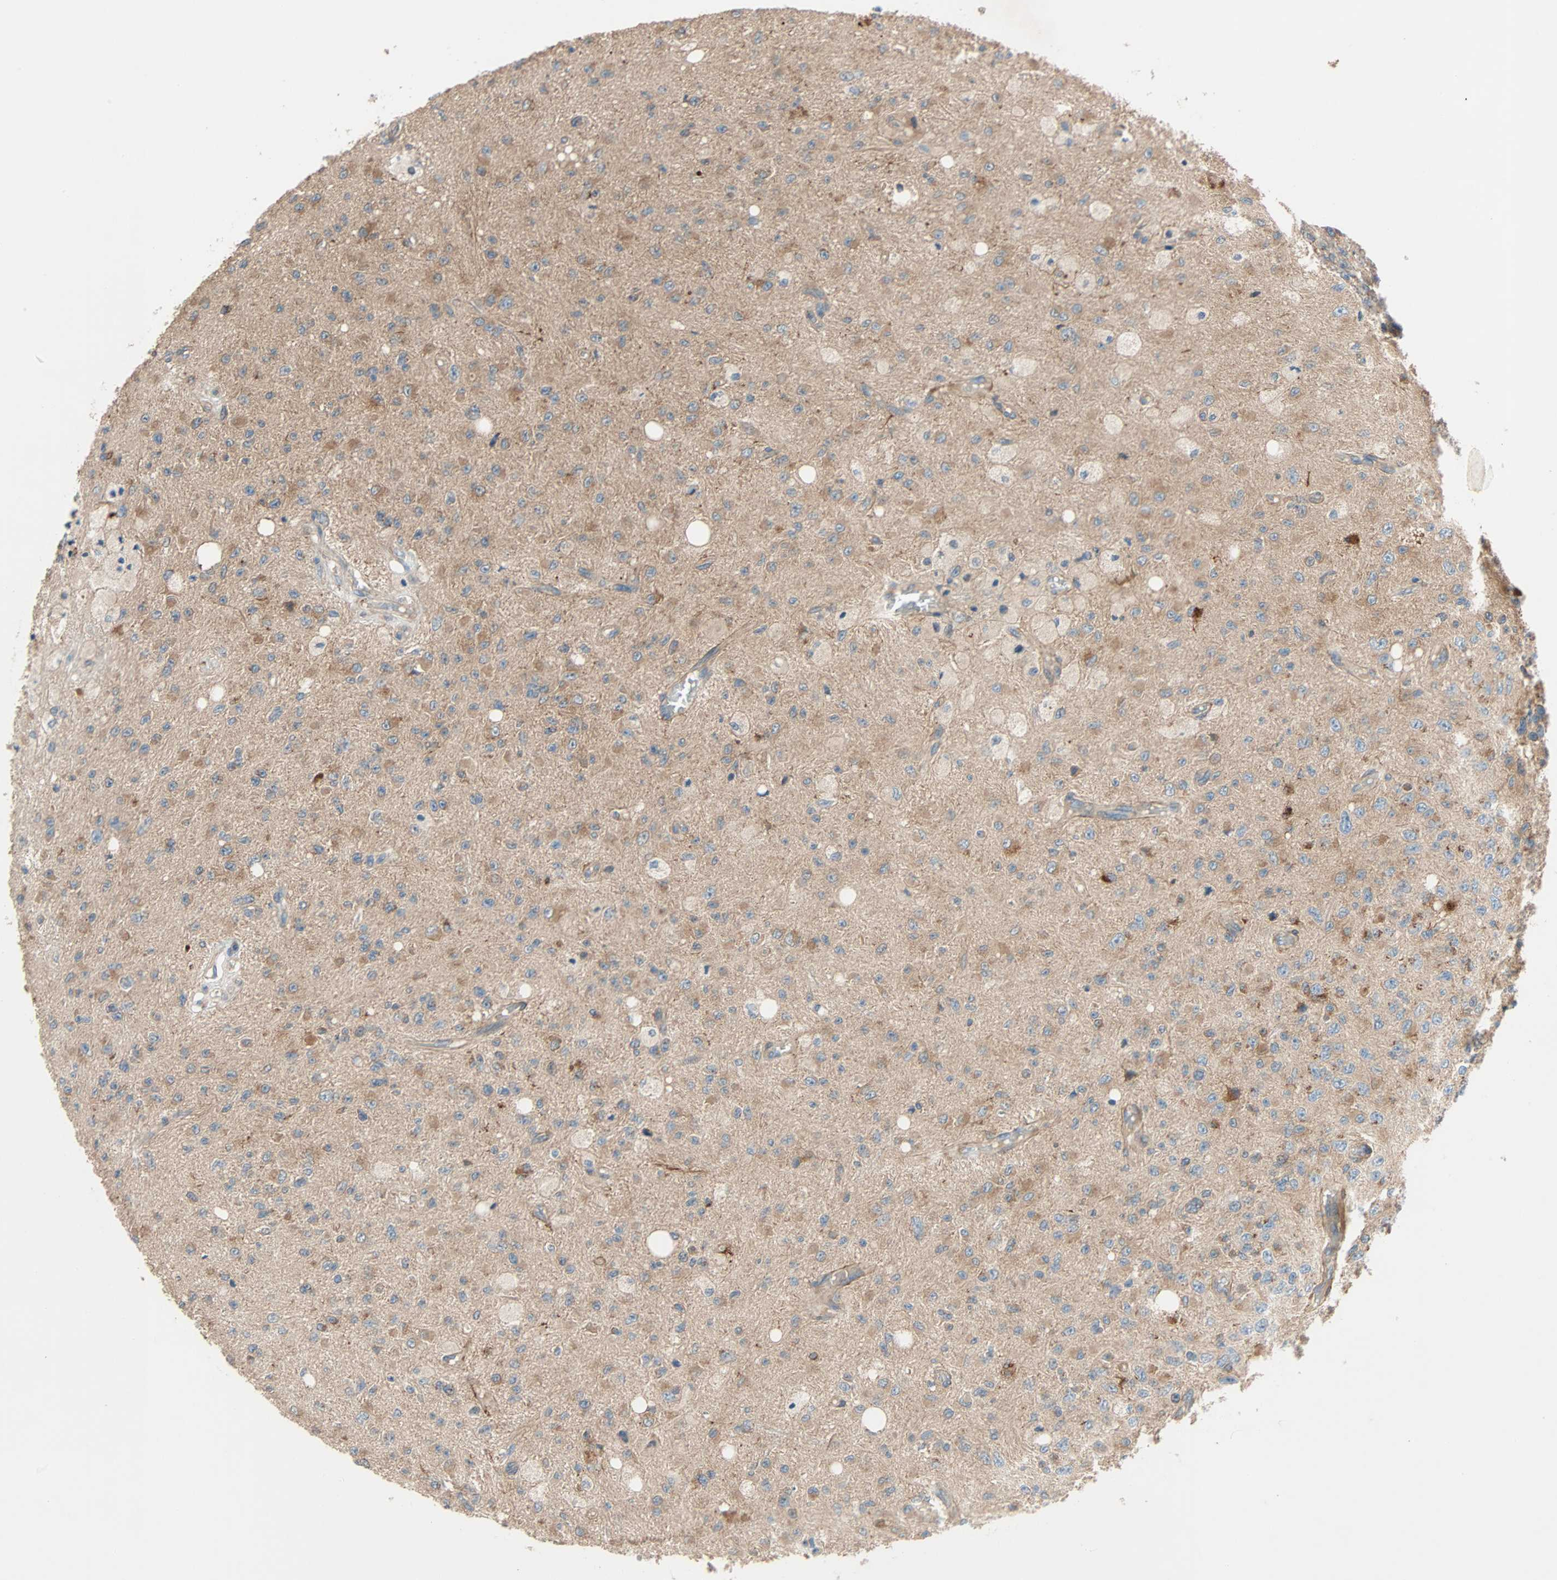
{"staining": {"intensity": "moderate", "quantity": ">75%", "location": "cytoplasmic/membranous"}, "tissue": "glioma", "cell_type": "Tumor cells", "image_type": "cancer", "snomed": [{"axis": "morphology", "description": "Glioma, malignant, High grade"}, {"axis": "topography", "description": "pancreas cauda"}], "caption": "High-power microscopy captured an immunohistochemistry histopathology image of glioma, revealing moderate cytoplasmic/membranous expression in about >75% of tumor cells. The staining was performed using DAB (3,3'-diaminobenzidine) to visualize the protein expression in brown, while the nuclei were stained in blue with hematoxylin (Magnification: 20x).", "gene": "XYLT1", "patient": {"sex": "male", "age": 60}}